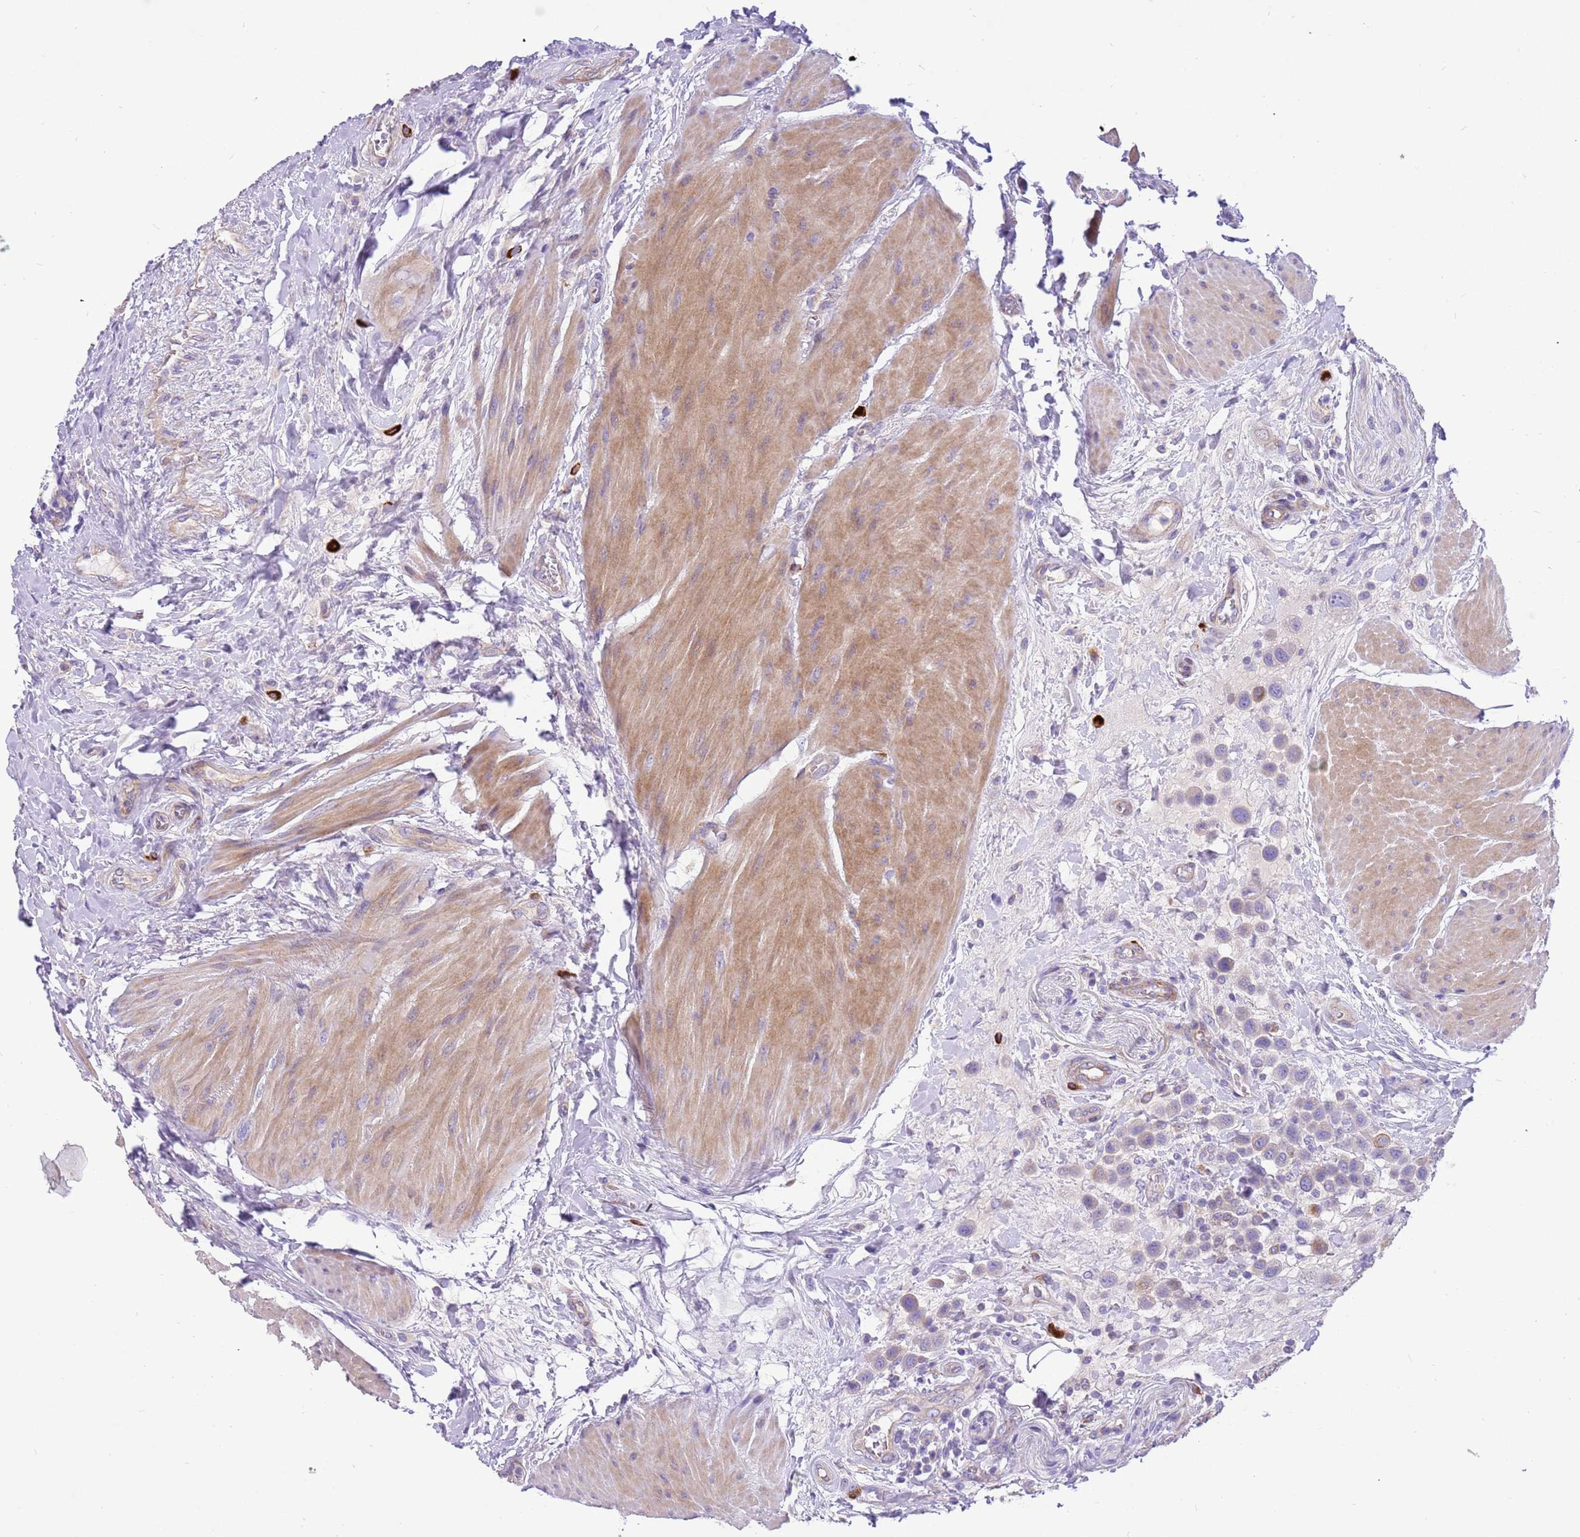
{"staining": {"intensity": "negative", "quantity": "none", "location": "none"}, "tissue": "urothelial cancer", "cell_type": "Tumor cells", "image_type": "cancer", "snomed": [{"axis": "morphology", "description": "Urothelial carcinoma, High grade"}, {"axis": "topography", "description": "Urinary bladder"}], "caption": "Tumor cells are negative for brown protein staining in urothelial carcinoma (high-grade).", "gene": "SERINC3", "patient": {"sex": "male", "age": 50}}